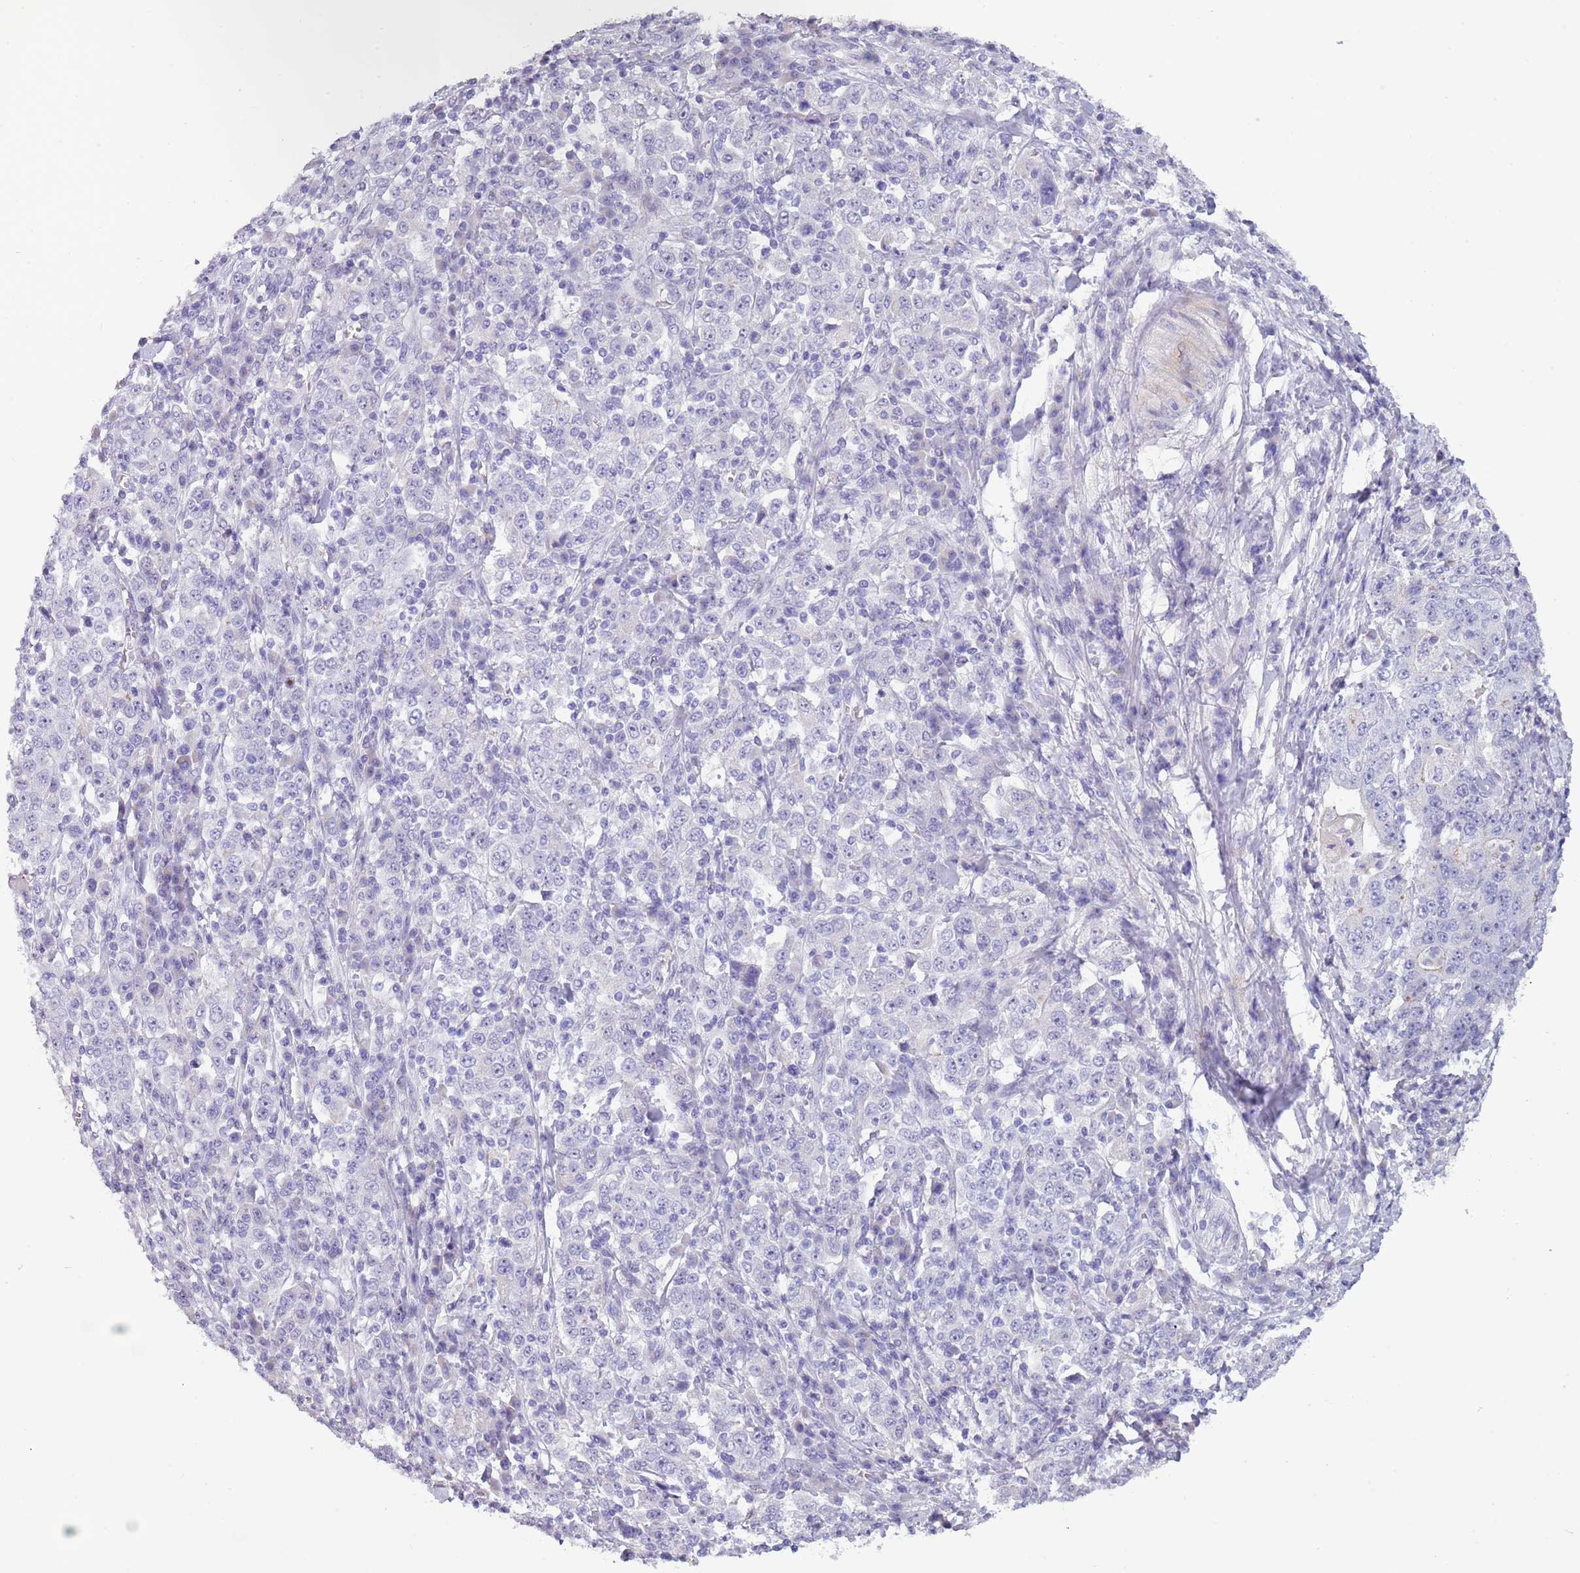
{"staining": {"intensity": "negative", "quantity": "none", "location": "none"}, "tissue": "stomach cancer", "cell_type": "Tumor cells", "image_type": "cancer", "snomed": [{"axis": "morphology", "description": "Normal tissue, NOS"}, {"axis": "morphology", "description": "Adenocarcinoma, NOS"}, {"axis": "topography", "description": "Stomach, upper"}, {"axis": "topography", "description": "Stomach"}], "caption": "A histopathology image of human stomach cancer (adenocarcinoma) is negative for staining in tumor cells.", "gene": "NBPF6", "patient": {"sex": "male", "age": 59}}